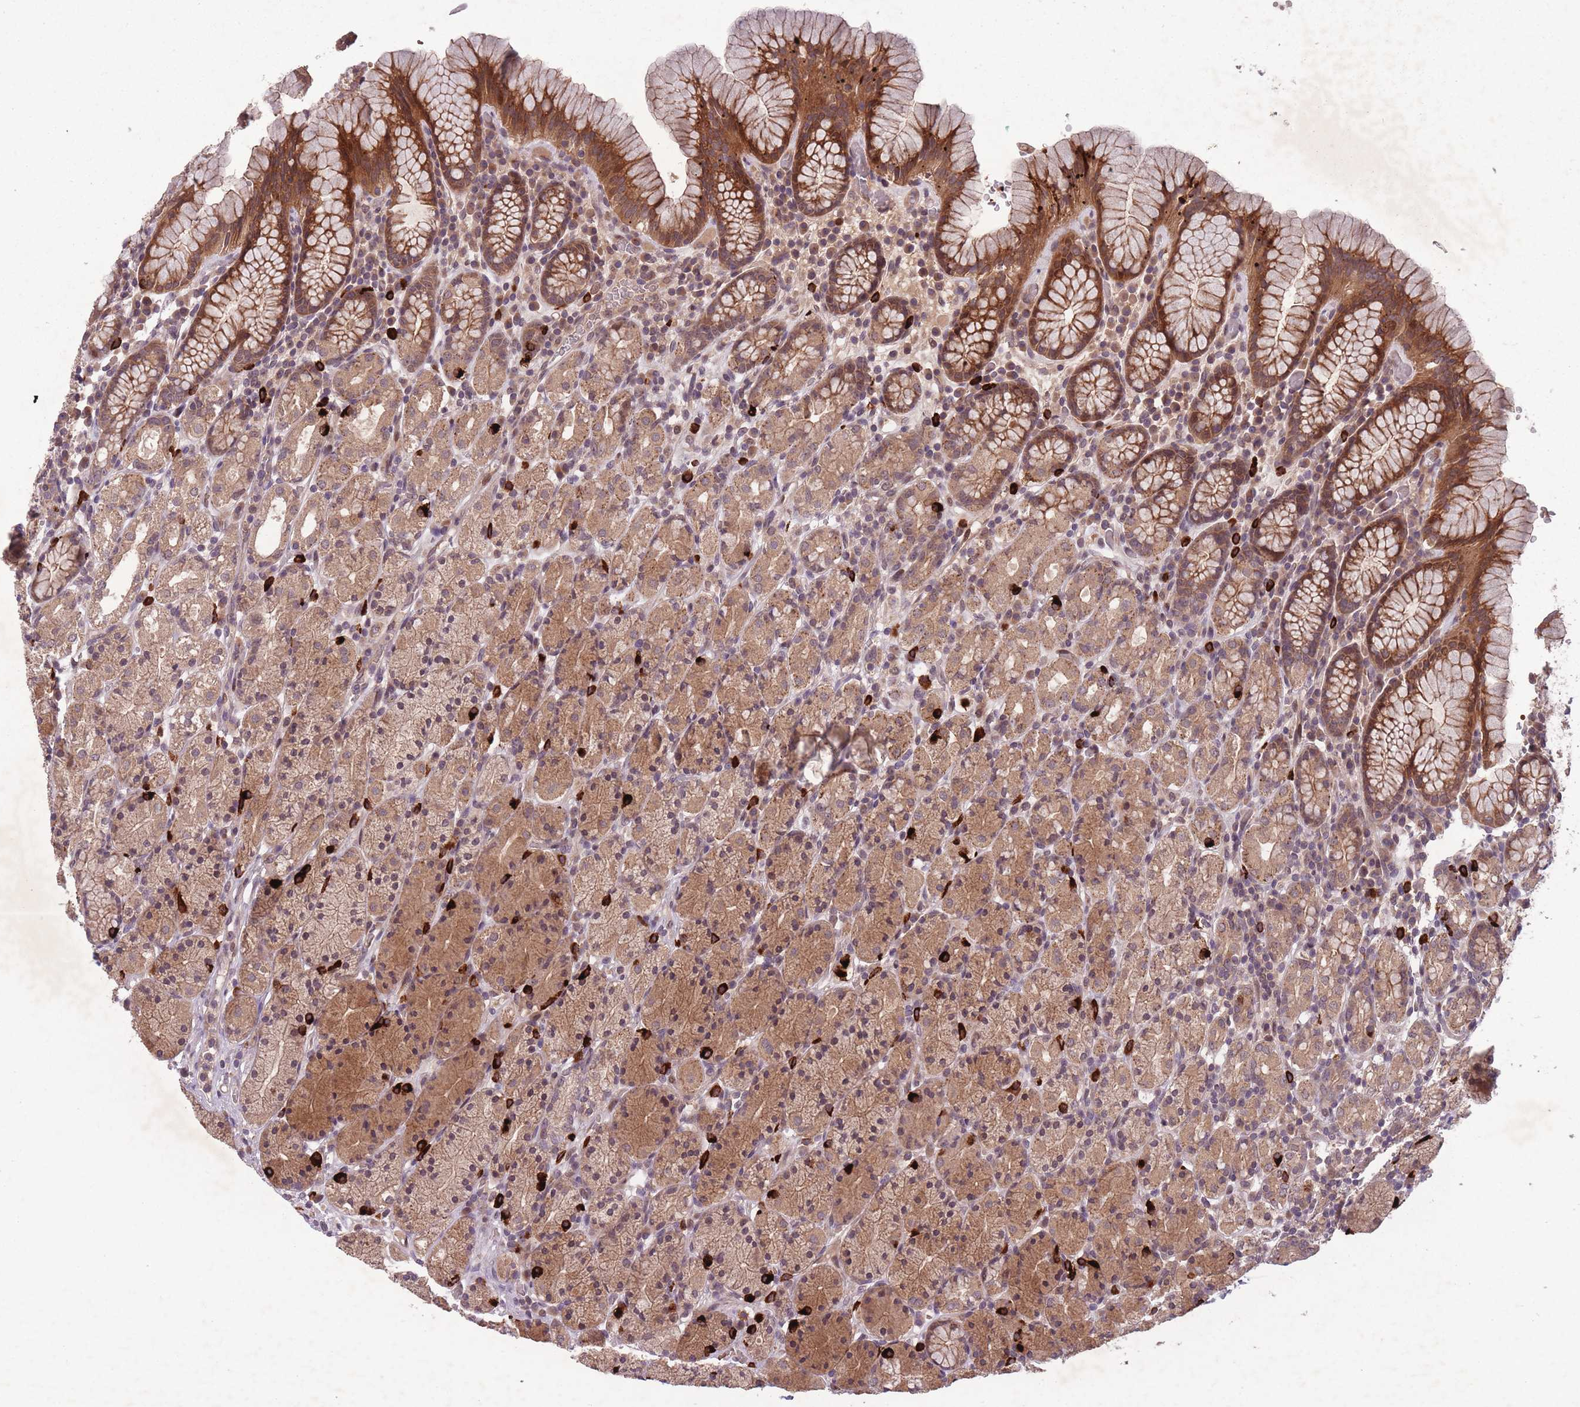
{"staining": {"intensity": "moderate", "quantity": ">75%", "location": "cytoplasmic/membranous"}, "tissue": "stomach", "cell_type": "Glandular cells", "image_type": "normal", "snomed": [{"axis": "morphology", "description": "Normal tissue, NOS"}, {"axis": "topography", "description": "Stomach, upper"}, {"axis": "topography", "description": "Stomach"}], "caption": "This photomicrograph demonstrates immunohistochemistry staining of benign human stomach, with medium moderate cytoplasmic/membranous expression in approximately >75% of glandular cells.", "gene": "SECTM1", "patient": {"sex": "male", "age": 62}}